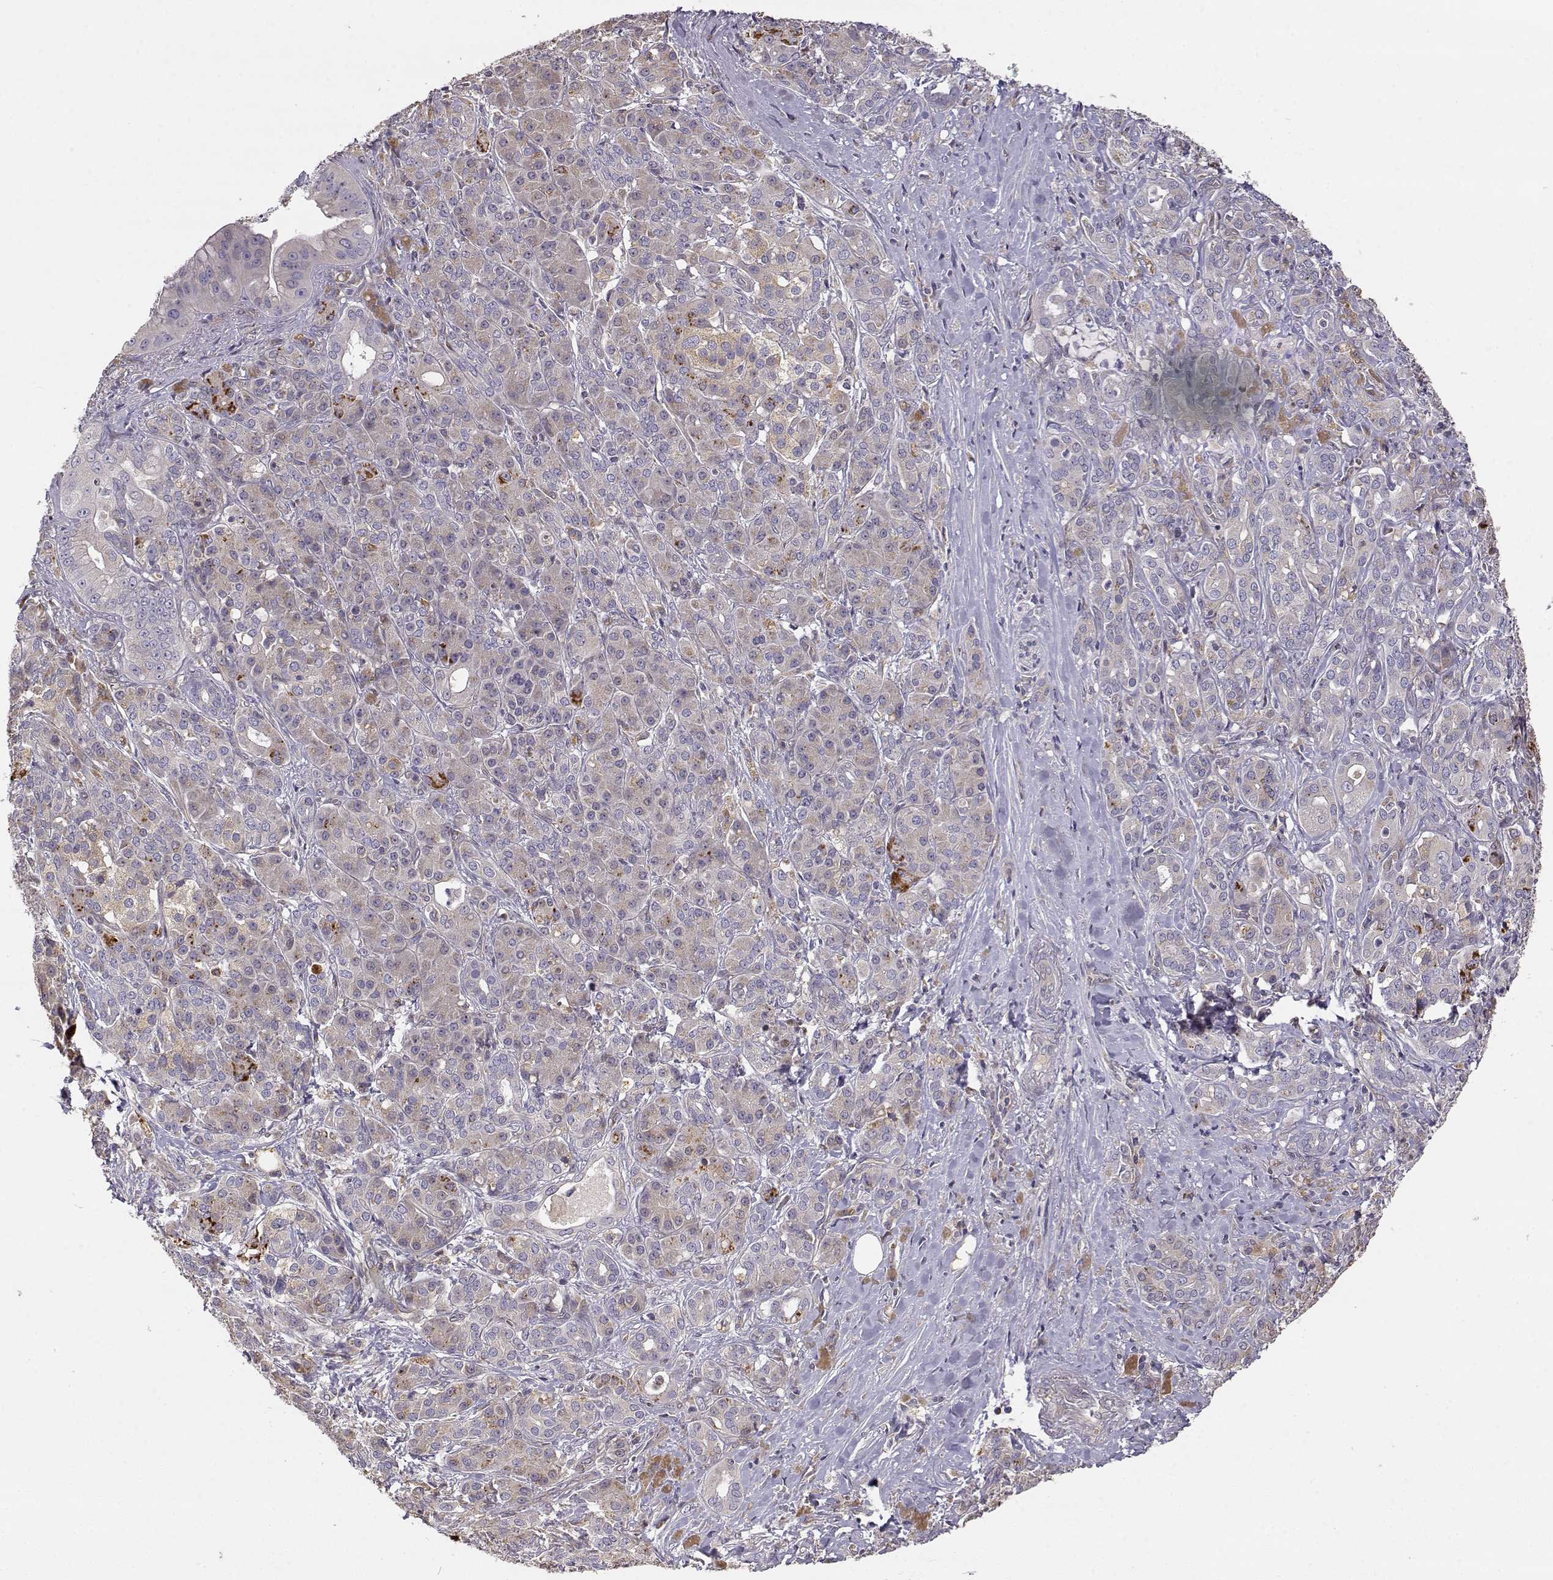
{"staining": {"intensity": "negative", "quantity": "none", "location": "none"}, "tissue": "pancreatic cancer", "cell_type": "Tumor cells", "image_type": "cancer", "snomed": [{"axis": "morphology", "description": "Normal tissue, NOS"}, {"axis": "morphology", "description": "Inflammation, NOS"}, {"axis": "morphology", "description": "Adenocarcinoma, NOS"}, {"axis": "topography", "description": "Pancreas"}], "caption": "Immunohistochemistry histopathology image of neoplastic tissue: pancreatic cancer (adenocarcinoma) stained with DAB demonstrates no significant protein positivity in tumor cells. (DAB immunohistochemistry visualized using brightfield microscopy, high magnification).", "gene": "CRIM1", "patient": {"sex": "male", "age": 57}}